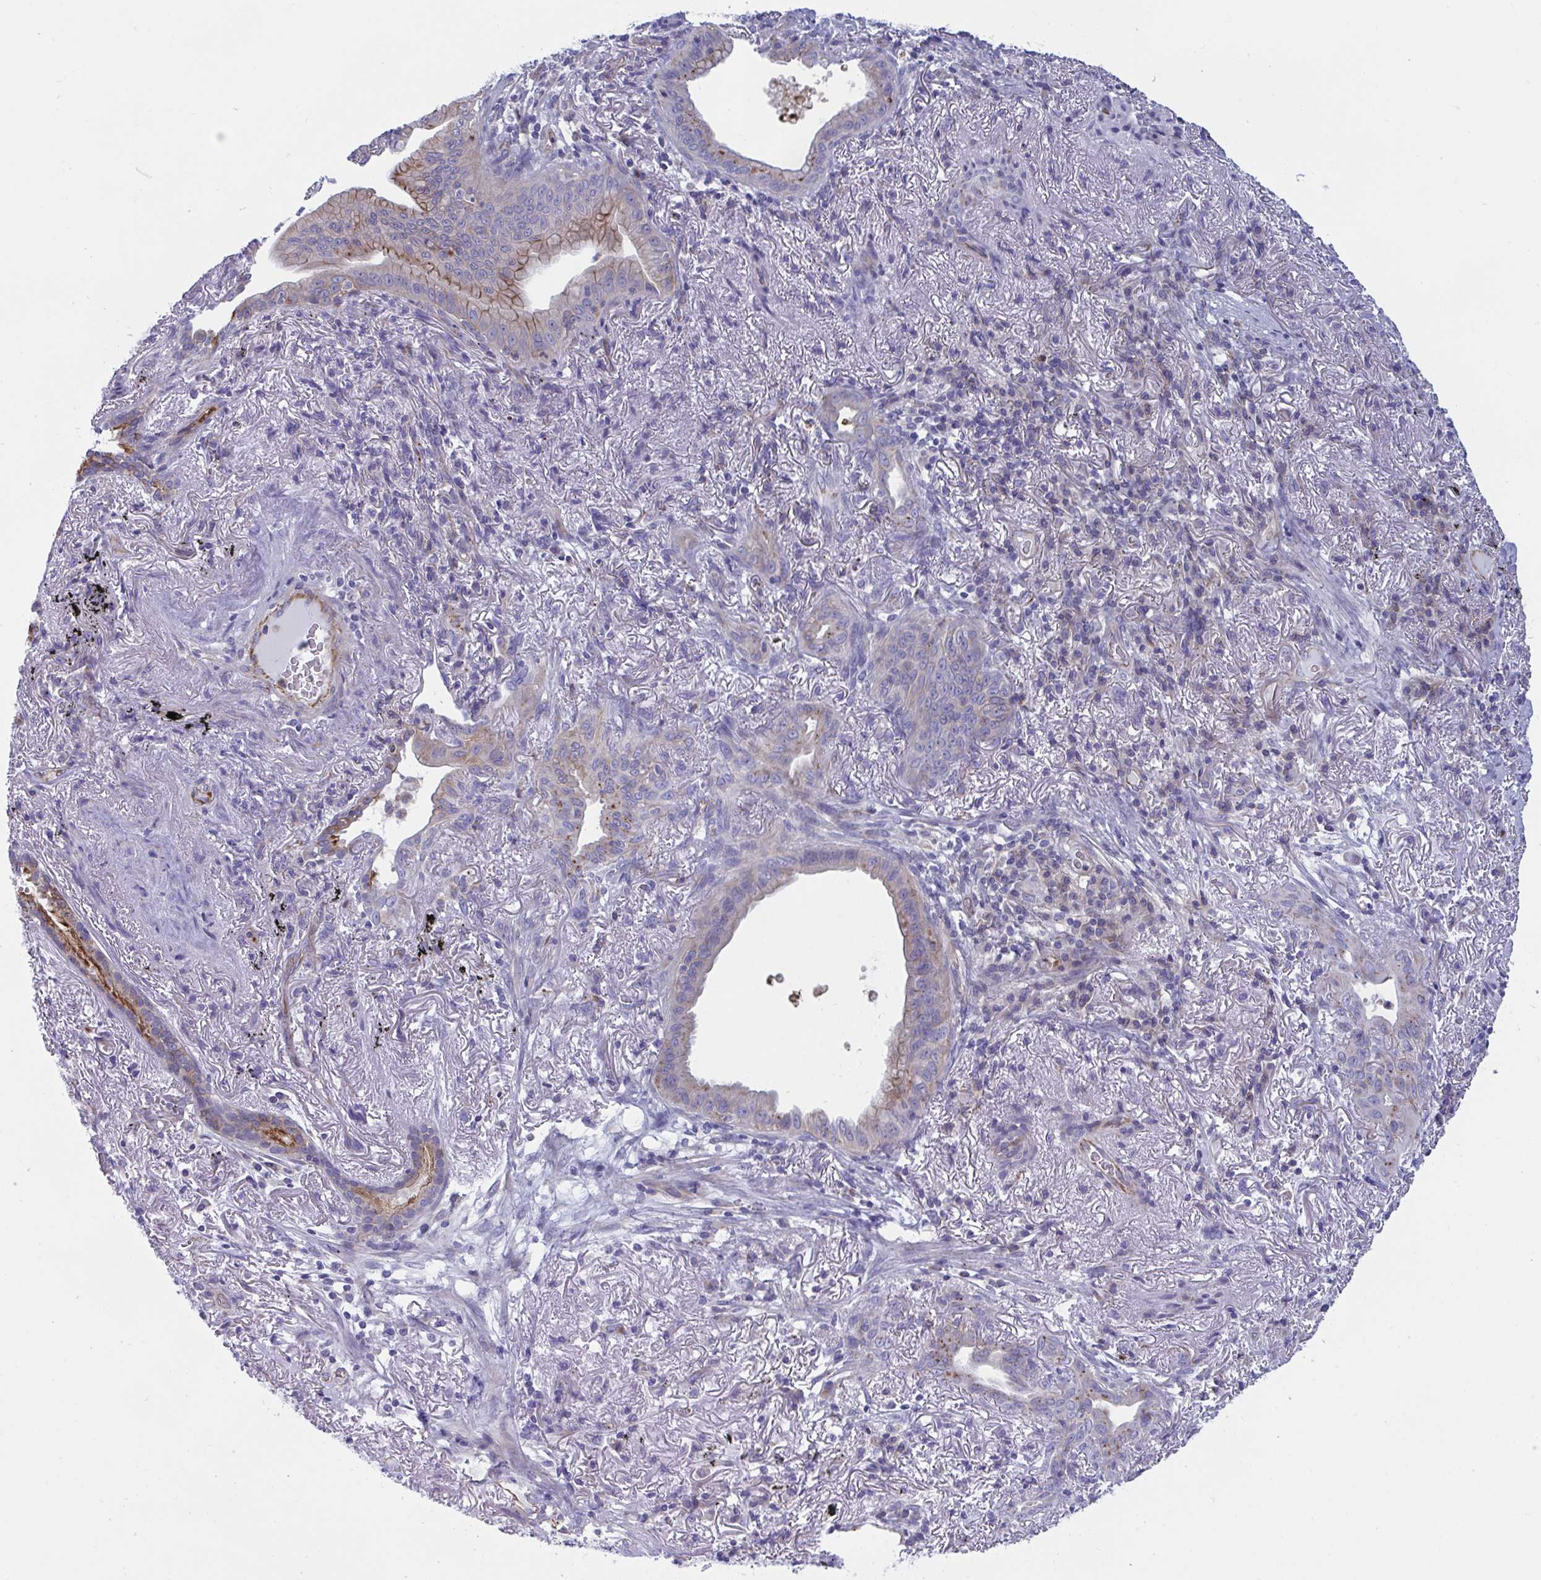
{"staining": {"intensity": "moderate", "quantity": "<25%", "location": "cytoplasmic/membranous"}, "tissue": "lung cancer", "cell_type": "Tumor cells", "image_type": "cancer", "snomed": [{"axis": "morphology", "description": "Adenocarcinoma, NOS"}, {"axis": "topography", "description": "Lung"}], "caption": "Human lung cancer (adenocarcinoma) stained with a brown dye reveals moderate cytoplasmic/membranous positive staining in about <25% of tumor cells.", "gene": "SLC9A6", "patient": {"sex": "male", "age": 77}}